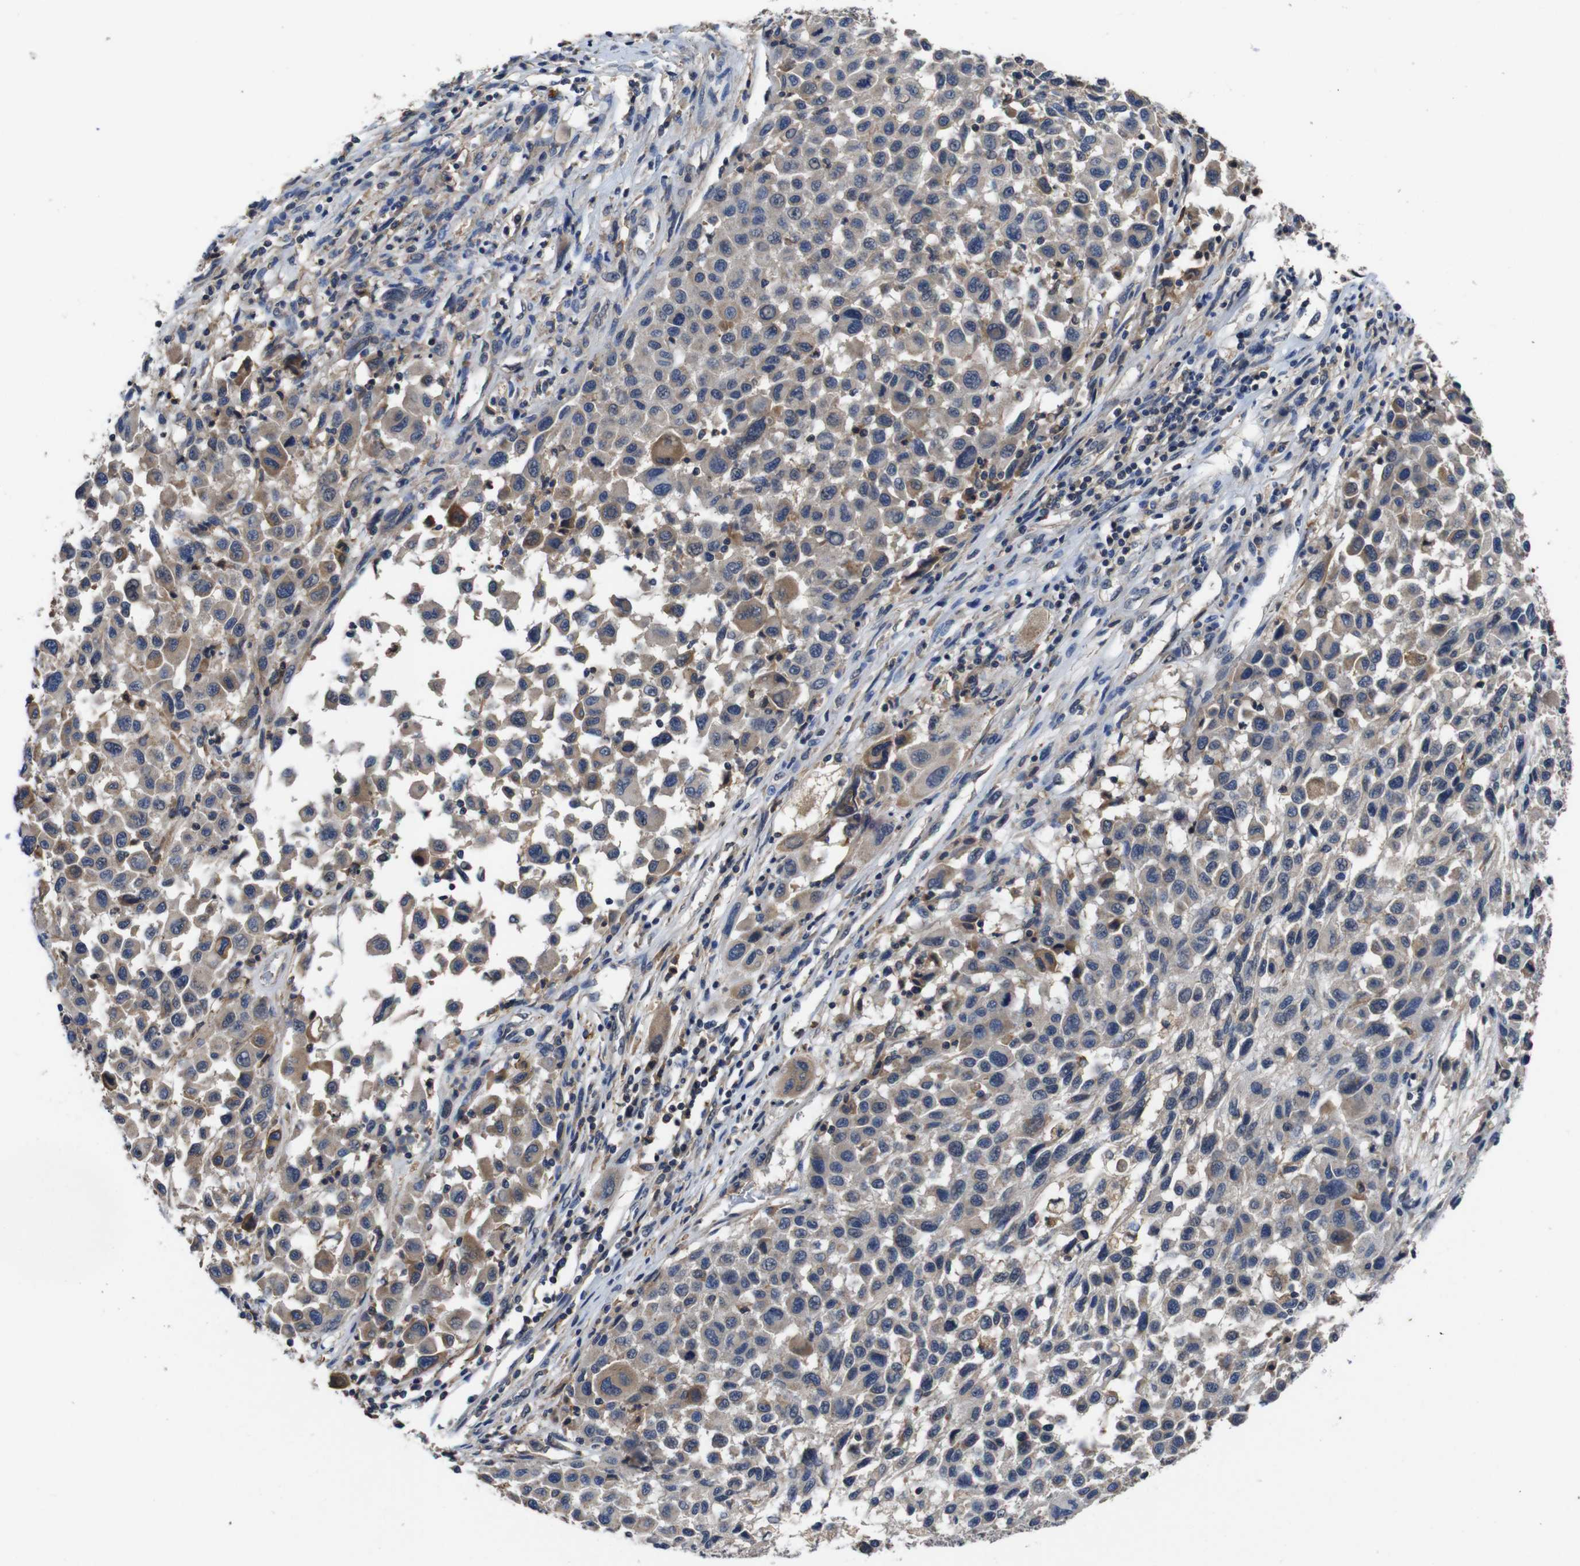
{"staining": {"intensity": "weak", "quantity": "25%-75%", "location": "cytoplasmic/membranous"}, "tissue": "melanoma", "cell_type": "Tumor cells", "image_type": "cancer", "snomed": [{"axis": "morphology", "description": "Malignant melanoma, Metastatic site"}, {"axis": "topography", "description": "Lymph node"}], "caption": "Immunohistochemistry (IHC) of melanoma displays low levels of weak cytoplasmic/membranous positivity in approximately 25%-75% of tumor cells.", "gene": "GLIPR1", "patient": {"sex": "male", "age": 61}}